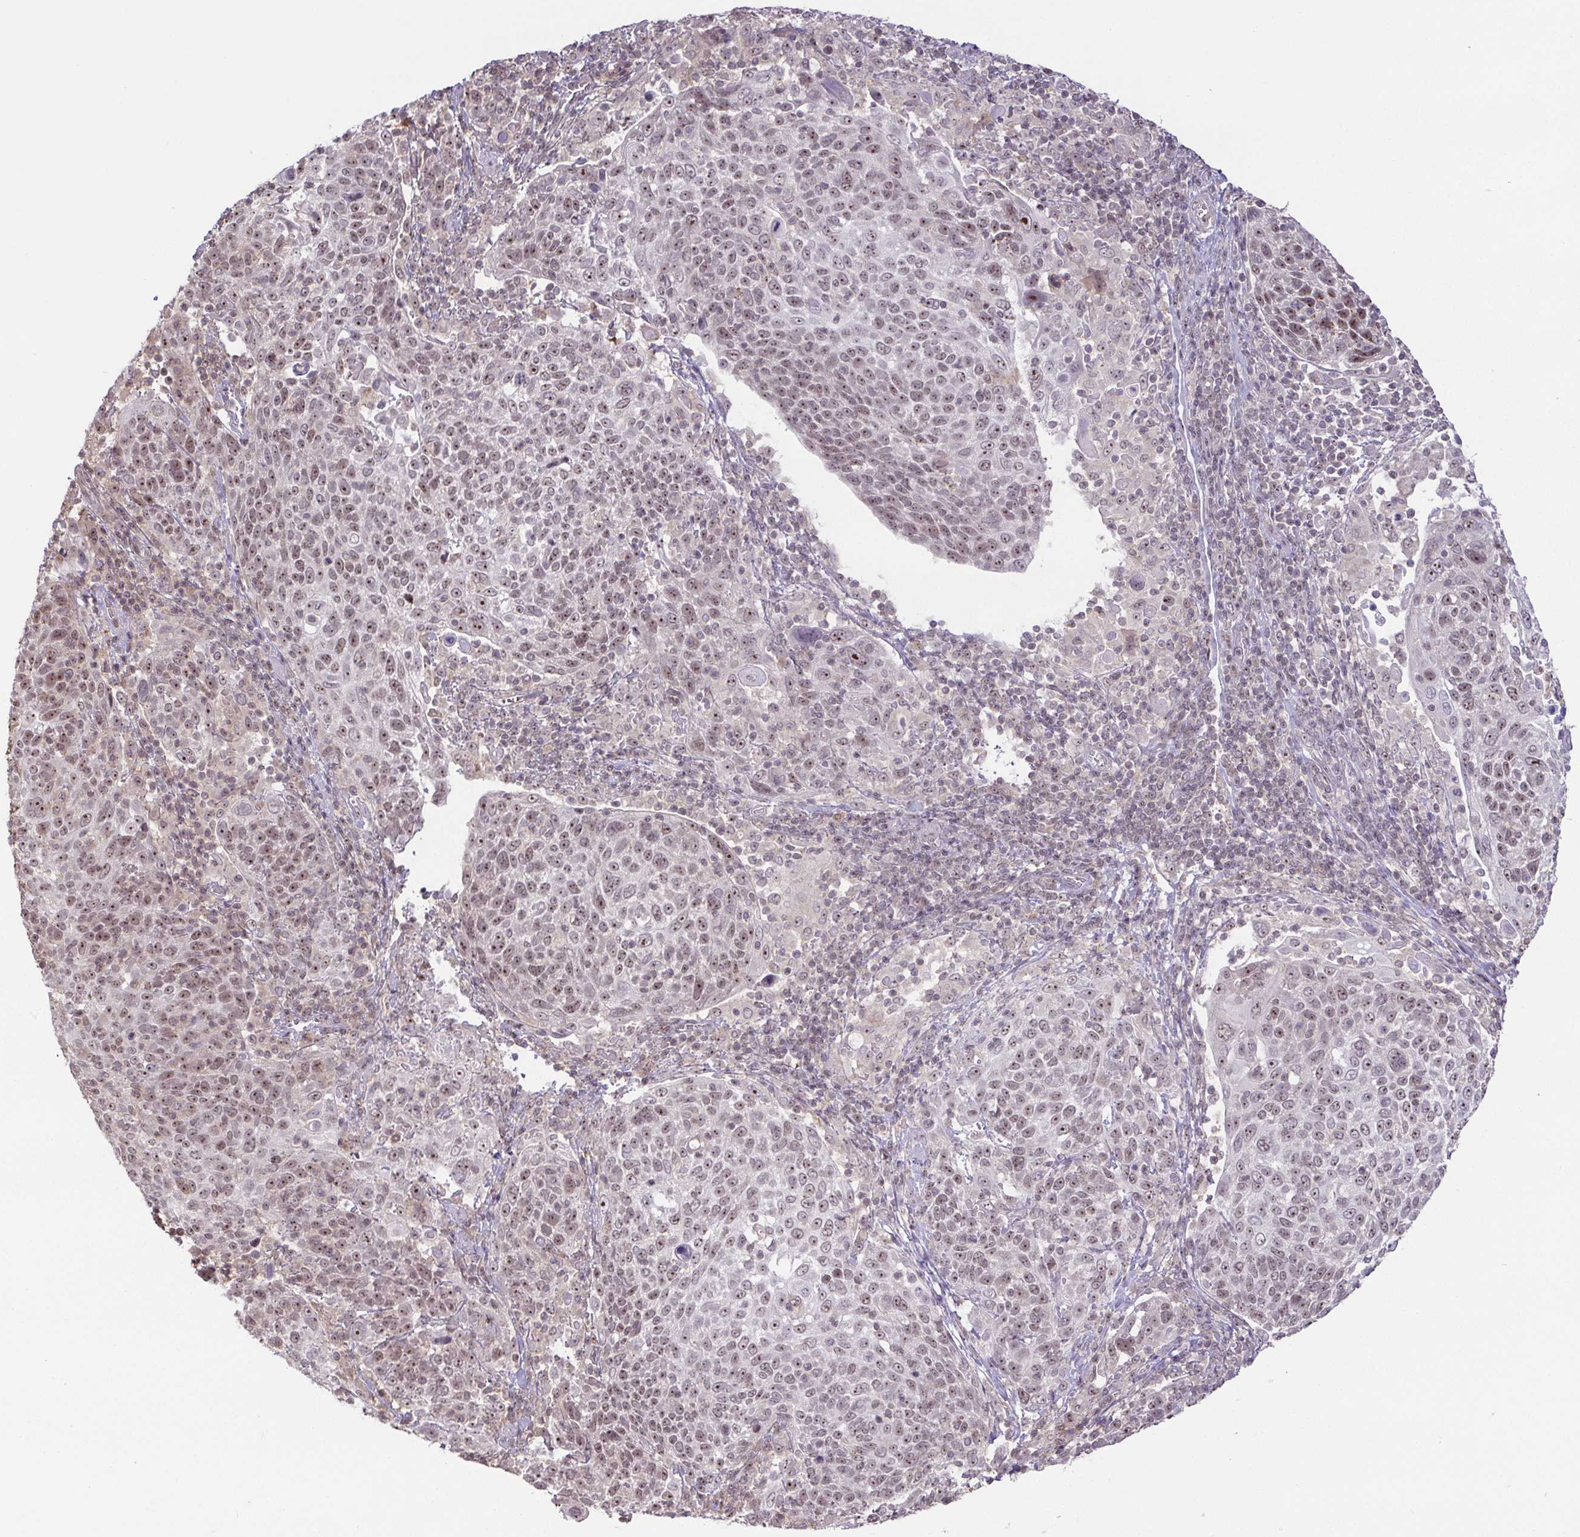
{"staining": {"intensity": "moderate", "quantity": "25%-75%", "location": "nuclear"}, "tissue": "cervical cancer", "cell_type": "Tumor cells", "image_type": "cancer", "snomed": [{"axis": "morphology", "description": "Squamous cell carcinoma, NOS"}, {"axis": "topography", "description": "Cervix"}], "caption": "IHC image of neoplastic tissue: cervical cancer stained using immunohistochemistry (IHC) displays medium levels of moderate protein expression localized specifically in the nuclear of tumor cells, appearing as a nuclear brown color.", "gene": "RSL24D1", "patient": {"sex": "female", "age": 61}}